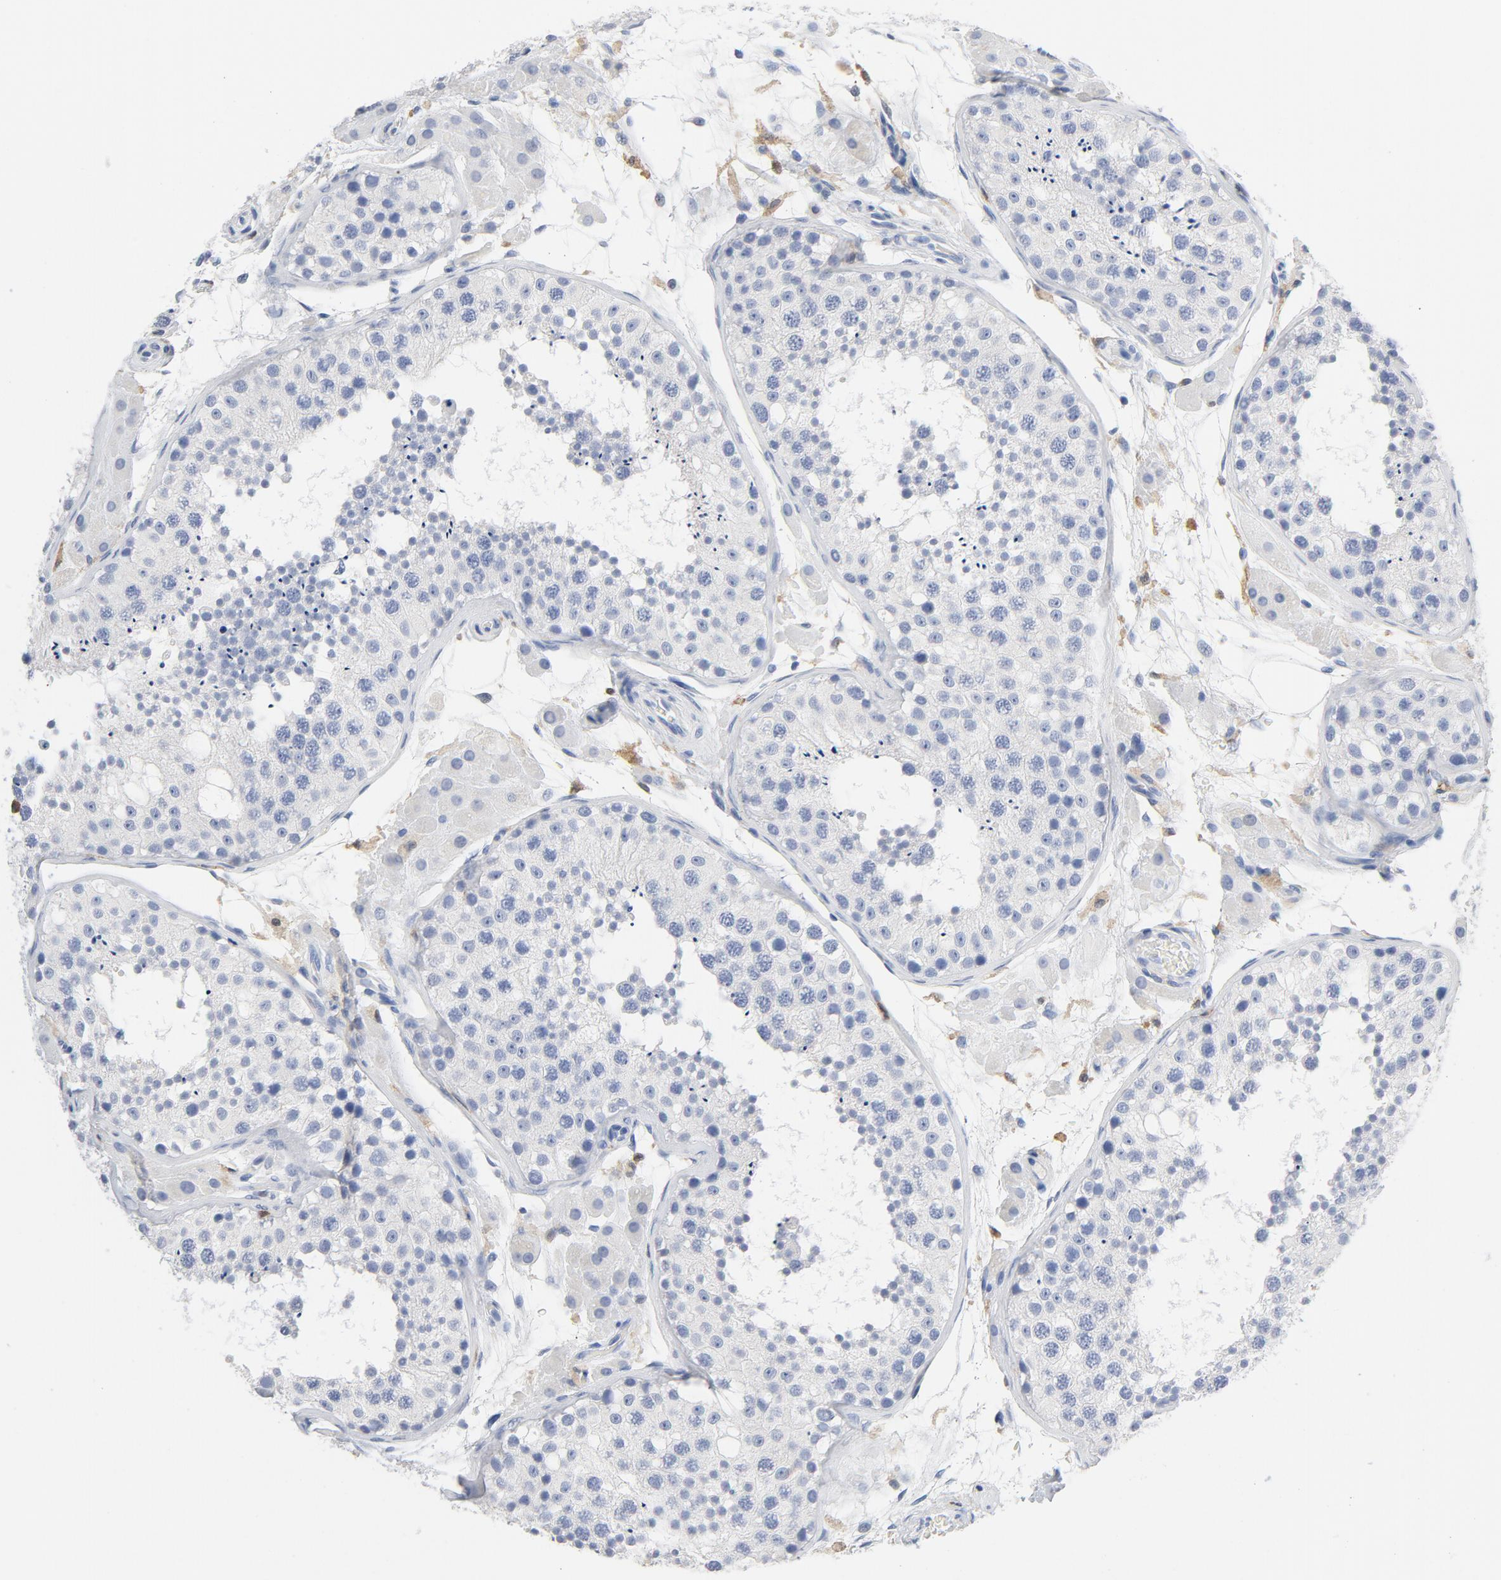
{"staining": {"intensity": "negative", "quantity": "none", "location": "none"}, "tissue": "testis", "cell_type": "Cells in seminiferous ducts", "image_type": "normal", "snomed": [{"axis": "morphology", "description": "Normal tissue, NOS"}, {"axis": "topography", "description": "Testis"}], "caption": "Benign testis was stained to show a protein in brown. There is no significant expression in cells in seminiferous ducts. The staining was performed using DAB to visualize the protein expression in brown, while the nuclei were stained in blue with hematoxylin (Magnification: 20x).", "gene": "NCF1", "patient": {"sex": "male", "age": 26}}